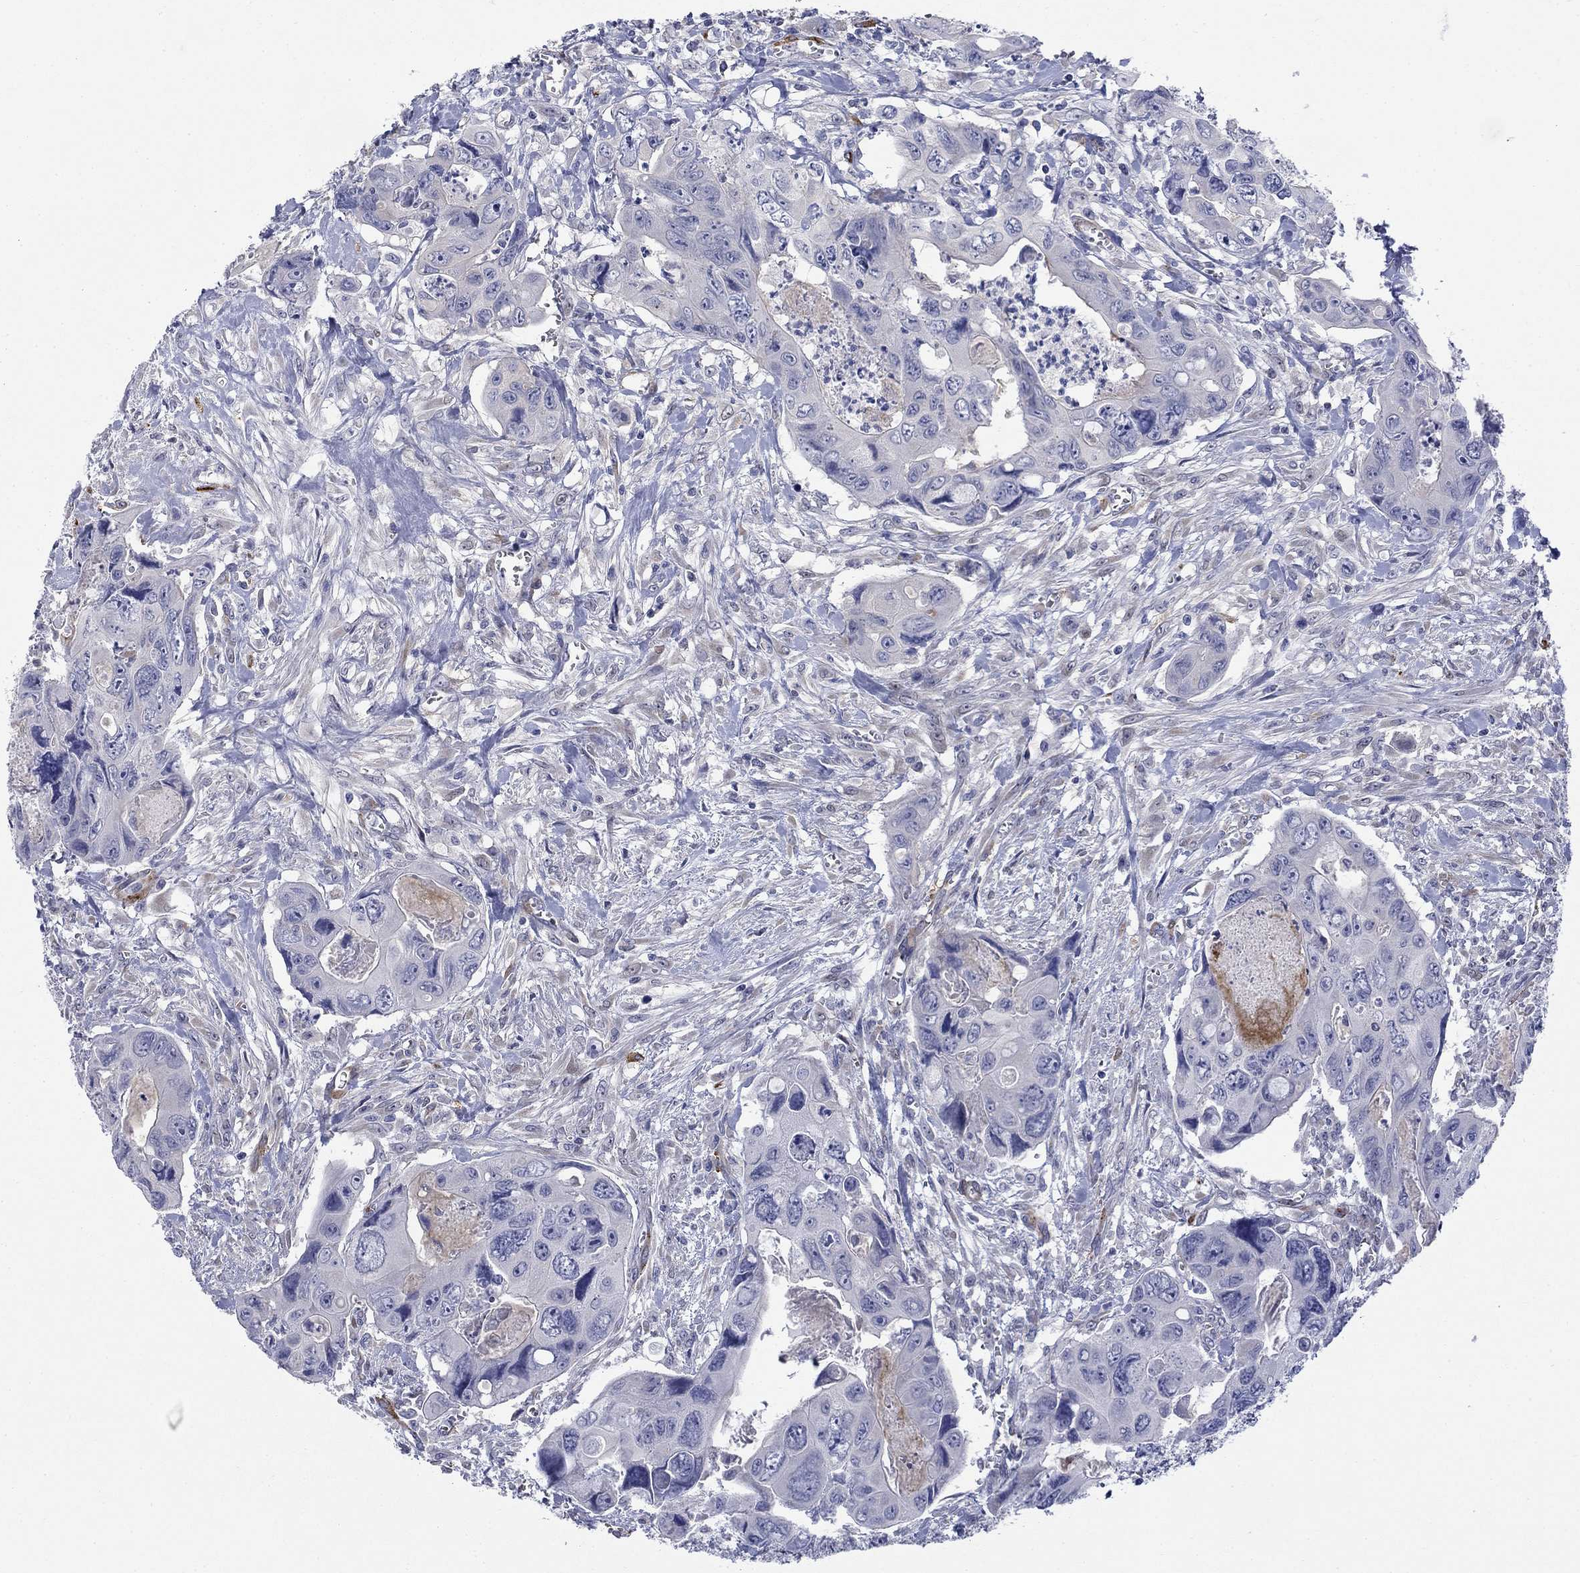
{"staining": {"intensity": "negative", "quantity": "none", "location": "none"}, "tissue": "colorectal cancer", "cell_type": "Tumor cells", "image_type": "cancer", "snomed": [{"axis": "morphology", "description": "Adenocarcinoma, NOS"}, {"axis": "topography", "description": "Rectum"}], "caption": "A photomicrograph of human colorectal adenocarcinoma is negative for staining in tumor cells. (Brightfield microscopy of DAB (3,3'-diaminobenzidine) immunohistochemistry at high magnification).", "gene": "PTPRZ1", "patient": {"sex": "male", "age": 62}}